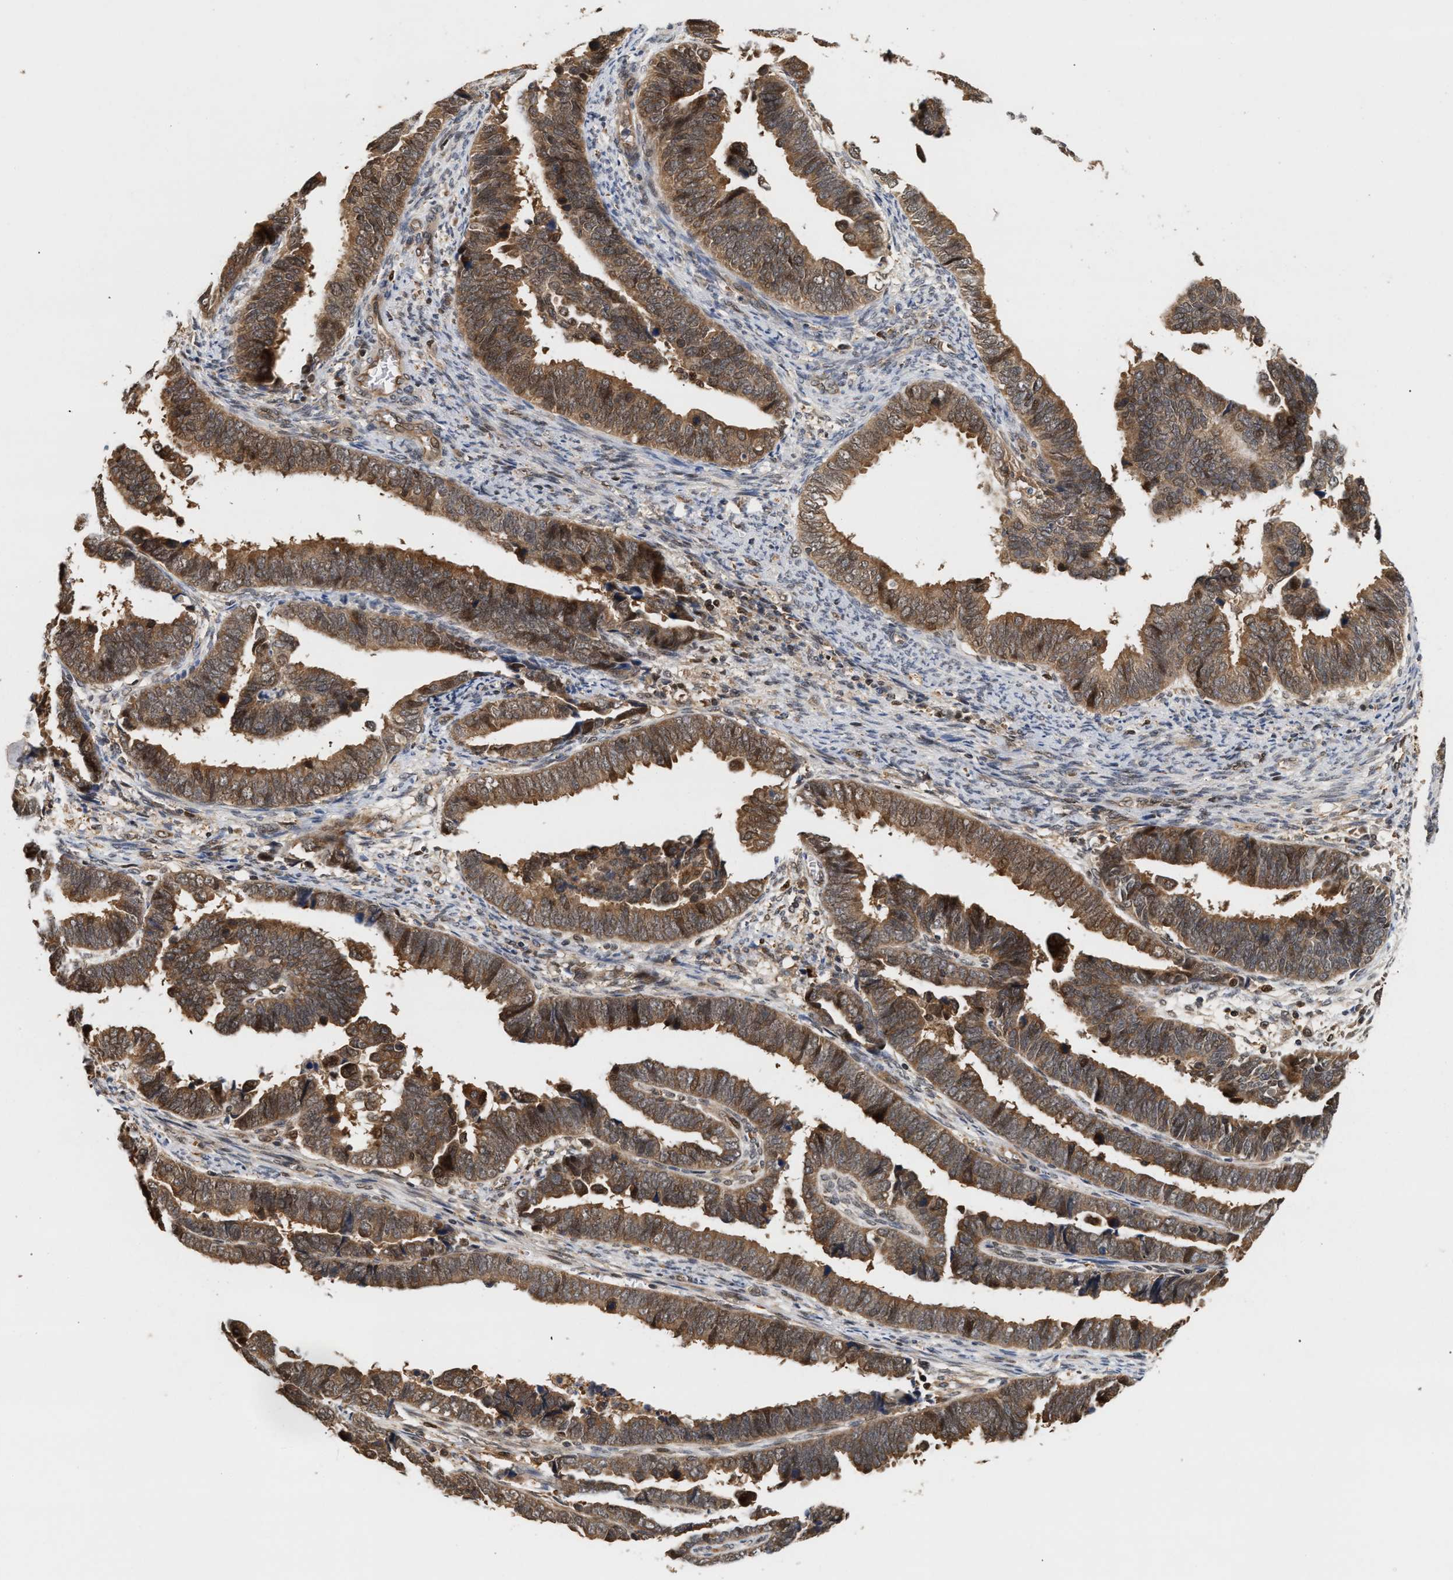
{"staining": {"intensity": "moderate", "quantity": ">75%", "location": "cytoplasmic/membranous"}, "tissue": "endometrial cancer", "cell_type": "Tumor cells", "image_type": "cancer", "snomed": [{"axis": "morphology", "description": "Adenocarcinoma, NOS"}, {"axis": "topography", "description": "Endometrium"}], "caption": "DAB immunohistochemical staining of human endometrial cancer reveals moderate cytoplasmic/membranous protein expression in about >75% of tumor cells.", "gene": "ABHD5", "patient": {"sex": "female", "age": 75}}